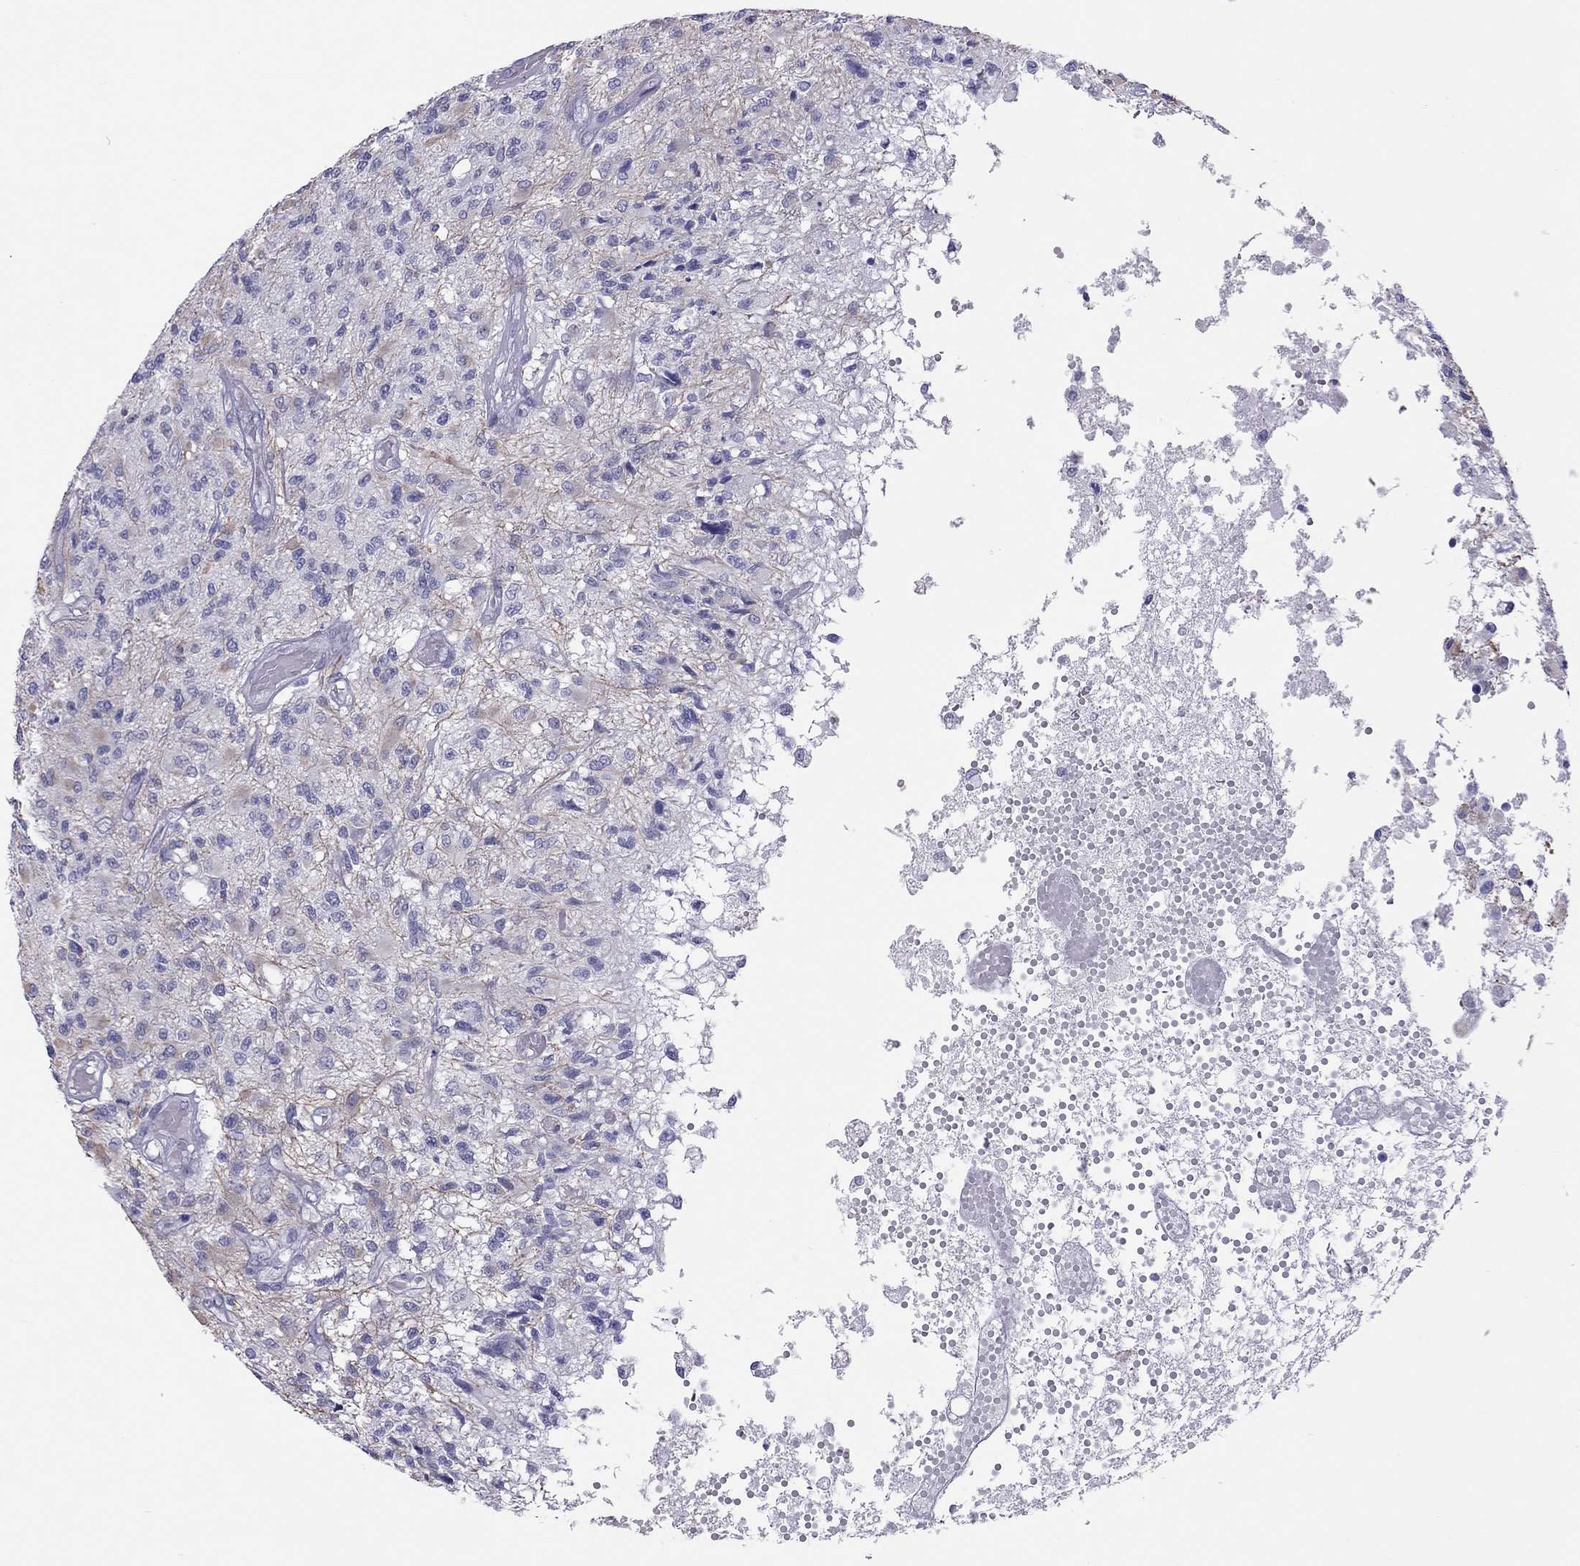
{"staining": {"intensity": "negative", "quantity": "none", "location": "none"}, "tissue": "glioma", "cell_type": "Tumor cells", "image_type": "cancer", "snomed": [{"axis": "morphology", "description": "Glioma, malignant, High grade"}, {"axis": "topography", "description": "Brain"}], "caption": "Human glioma stained for a protein using immunohistochemistry (IHC) displays no positivity in tumor cells.", "gene": "STAG3", "patient": {"sex": "female", "age": 63}}